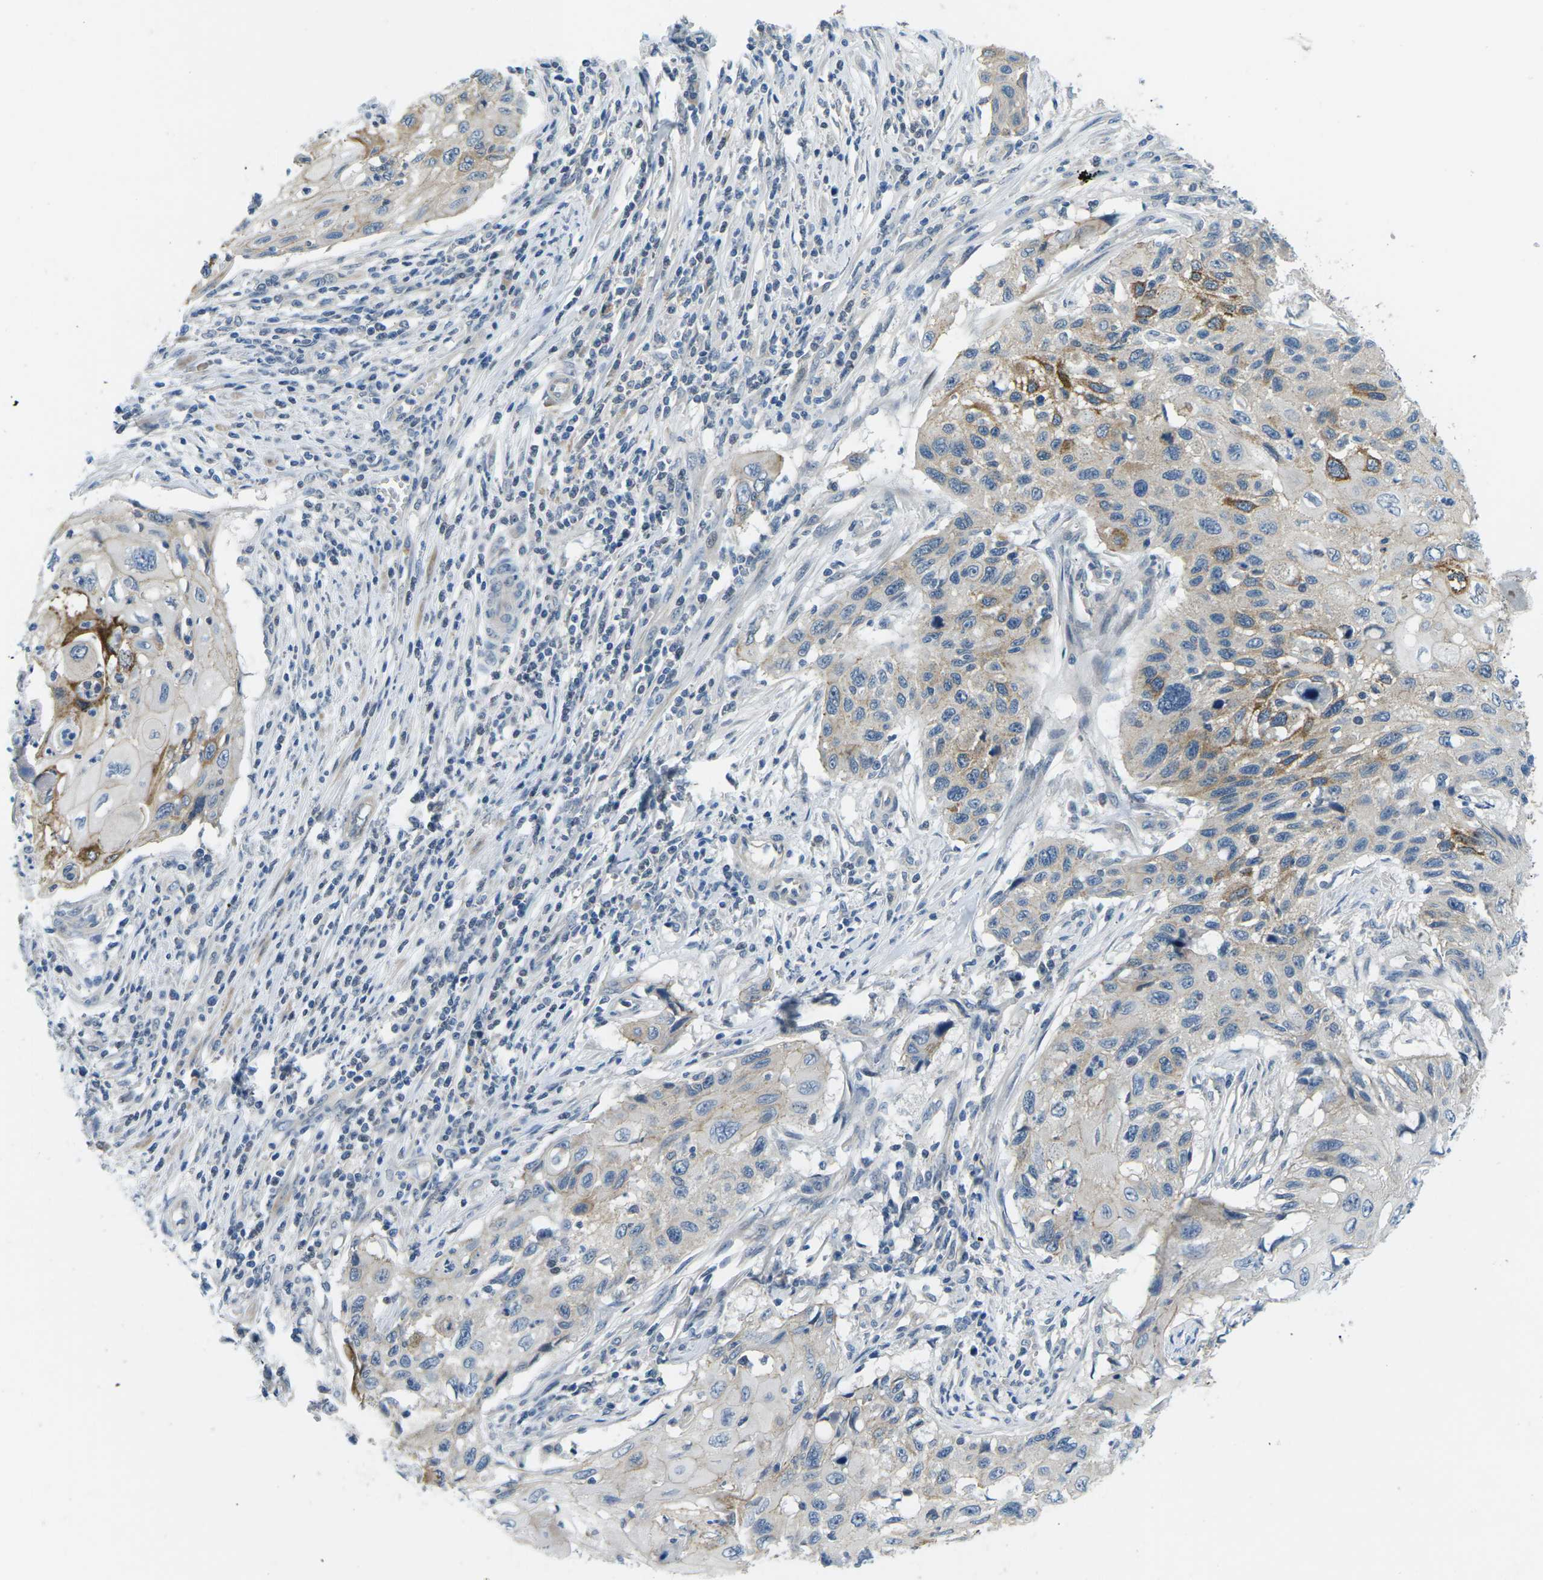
{"staining": {"intensity": "strong", "quantity": "<25%", "location": "cytoplasmic/membranous"}, "tissue": "cervical cancer", "cell_type": "Tumor cells", "image_type": "cancer", "snomed": [{"axis": "morphology", "description": "Squamous cell carcinoma, NOS"}, {"axis": "topography", "description": "Cervix"}], "caption": "An immunohistochemistry (IHC) micrograph of neoplastic tissue is shown. Protein staining in brown shows strong cytoplasmic/membranous positivity in squamous cell carcinoma (cervical) within tumor cells.", "gene": "CTNND1", "patient": {"sex": "female", "age": 70}}